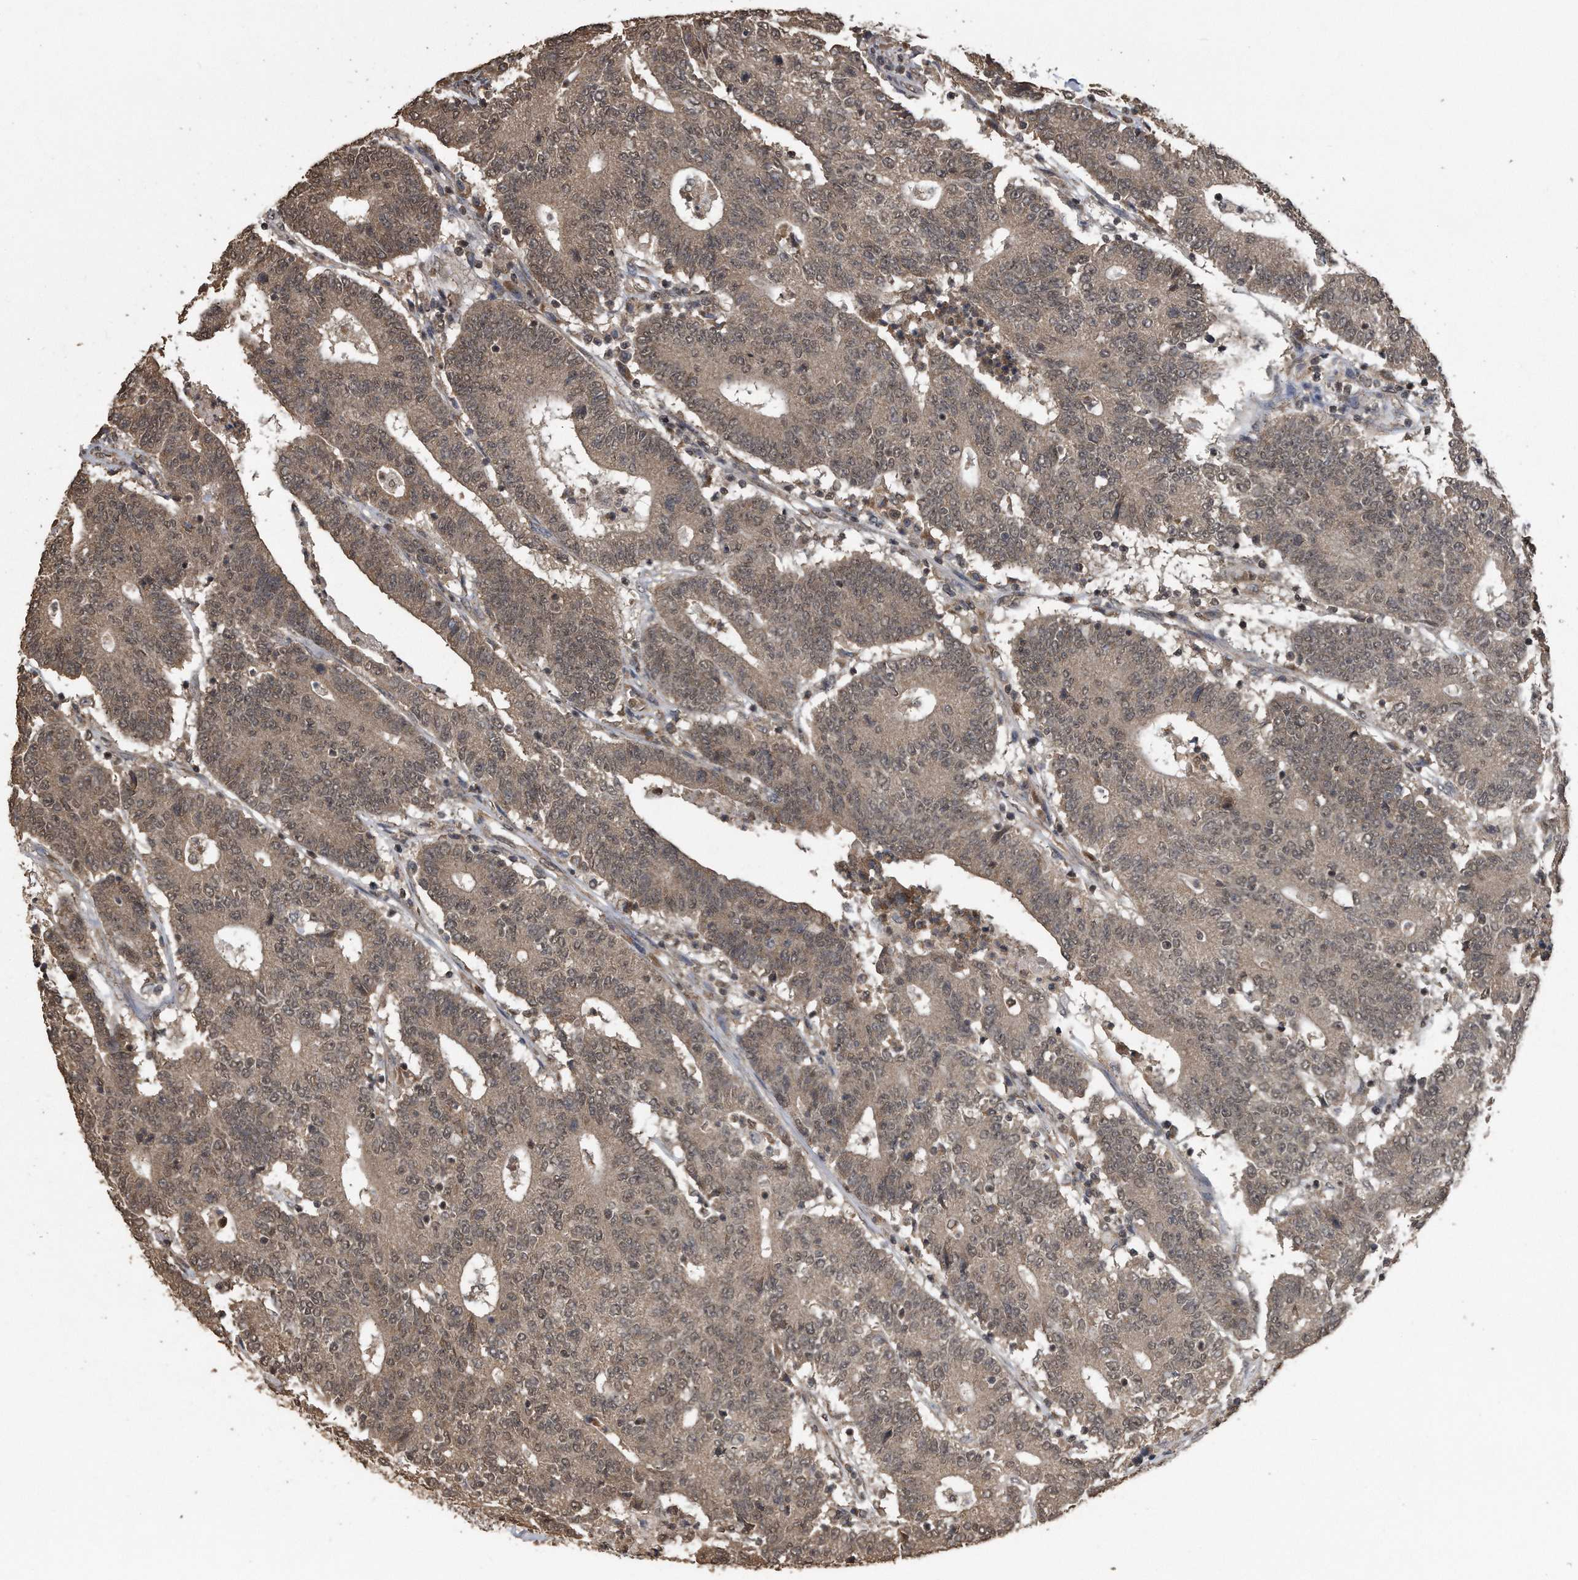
{"staining": {"intensity": "weak", "quantity": ">75%", "location": "cytoplasmic/membranous,nuclear"}, "tissue": "colorectal cancer", "cell_type": "Tumor cells", "image_type": "cancer", "snomed": [{"axis": "morphology", "description": "Normal tissue, NOS"}, {"axis": "morphology", "description": "Adenocarcinoma, NOS"}, {"axis": "topography", "description": "Colon"}], "caption": "Immunohistochemical staining of colorectal adenocarcinoma displays low levels of weak cytoplasmic/membranous and nuclear positivity in about >75% of tumor cells. (Stains: DAB (3,3'-diaminobenzidine) in brown, nuclei in blue, Microscopy: brightfield microscopy at high magnification).", "gene": "CRYZL1", "patient": {"sex": "female", "age": 75}}